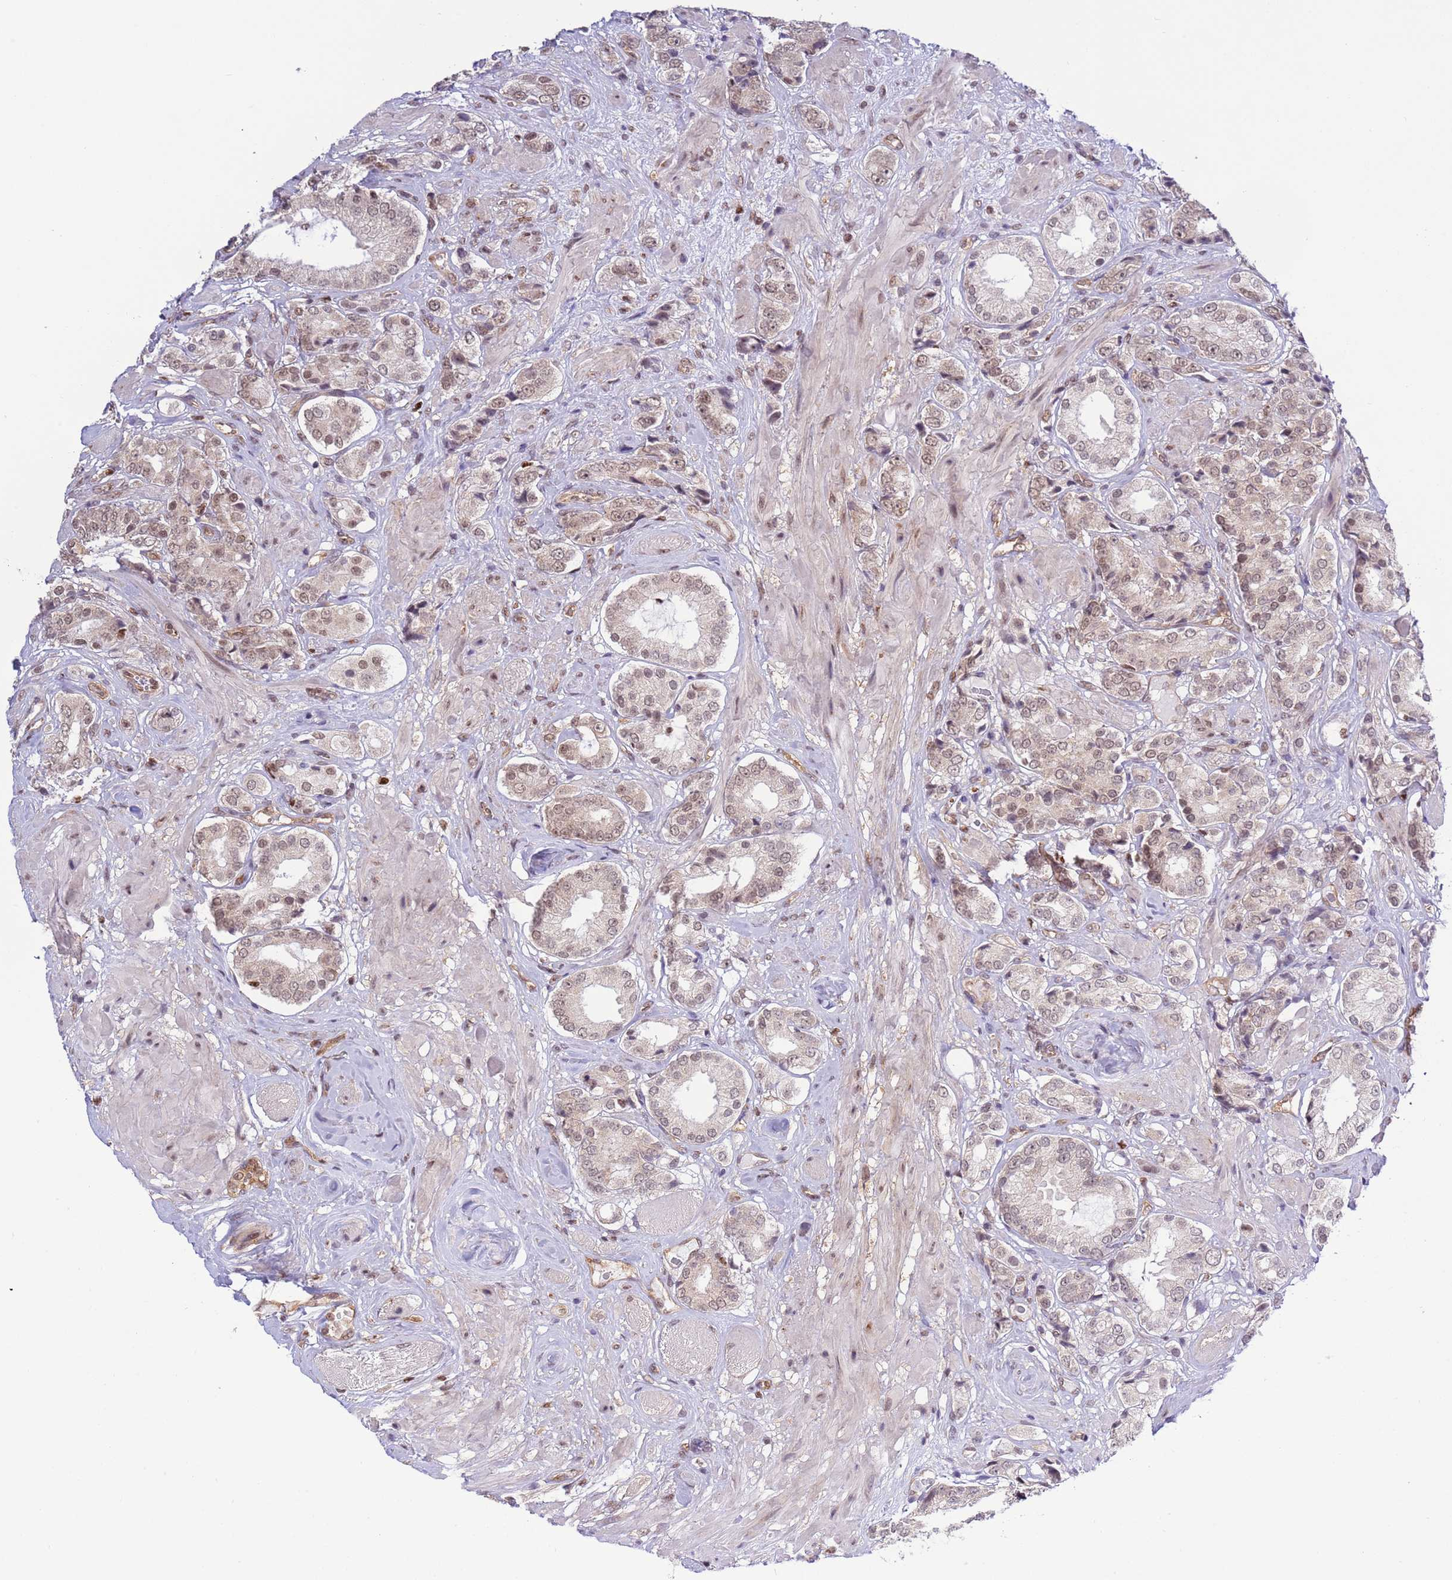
{"staining": {"intensity": "weak", "quantity": ">75%", "location": "nuclear"}, "tissue": "prostate cancer", "cell_type": "Tumor cells", "image_type": "cancer", "snomed": [{"axis": "morphology", "description": "Adenocarcinoma, High grade"}, {"axis": "topography", "description": "Prostate and seminal vesicle, NOS"}], "caption": "DAB immunohistochemical staining of human adenocarcinoma (high-grade) (prostate) exhibits weak nuclear protein expression in approximately >75% of tumor cells.", "gene": "PRPF6", "patient": {"sex": "male", "age": 64}}